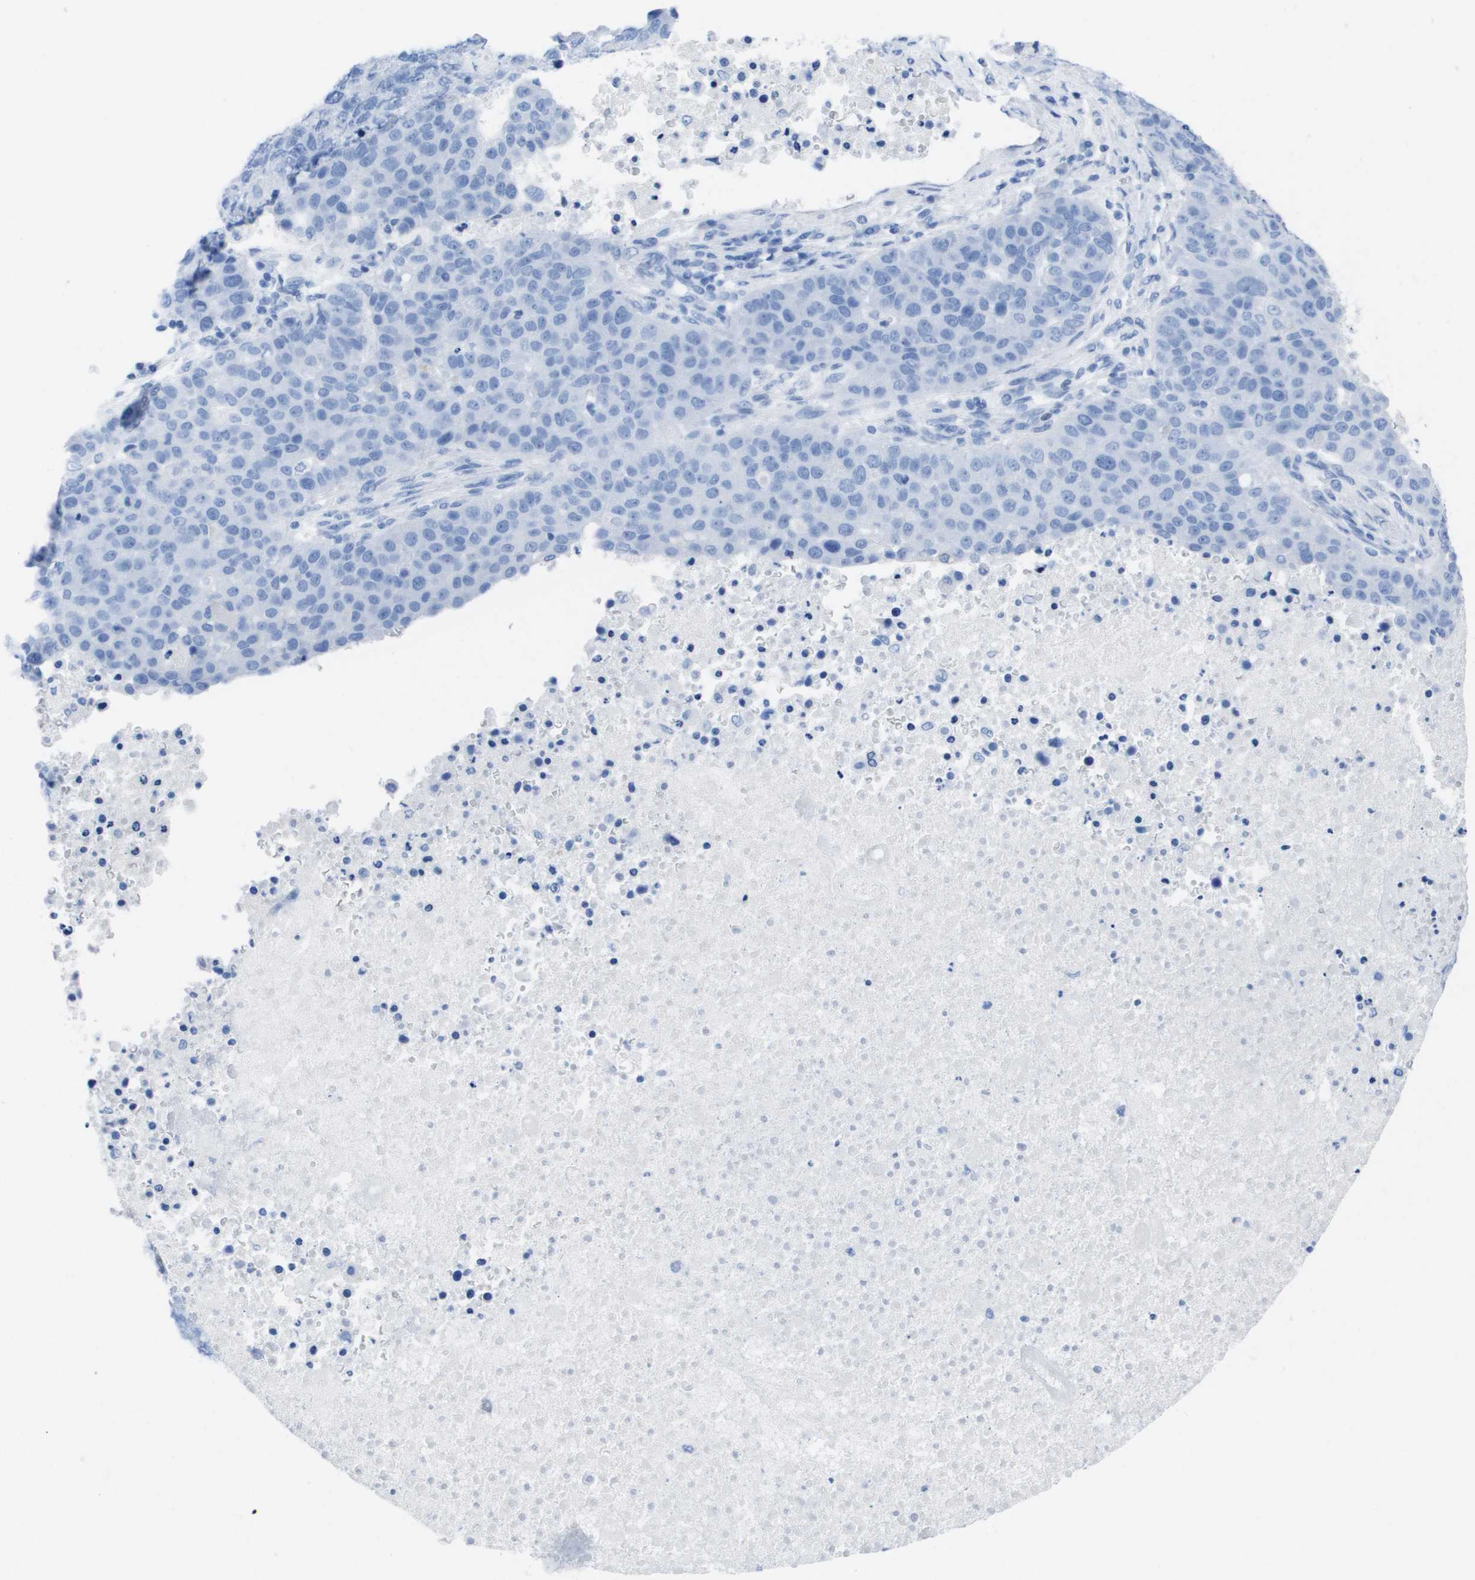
{"staining": {"intensity": "negative", "quantity": "none", "location": "none"}, "tissue": "pancreatic cancer", "cell_type": "Tumor cells", "image_type": "cancer", "snomed": [{"axis": "morphology", "description": "Adenocarcinoma, NOS"}, {"axis": "topography", "description": "Pancreas"}], "caption": "Pancreatic cancer was stained to show a protein in brown. There is no significant expression in tumor cells.", "gene": "KCNA3", "patient": {"sex": "female", "age": 61}}